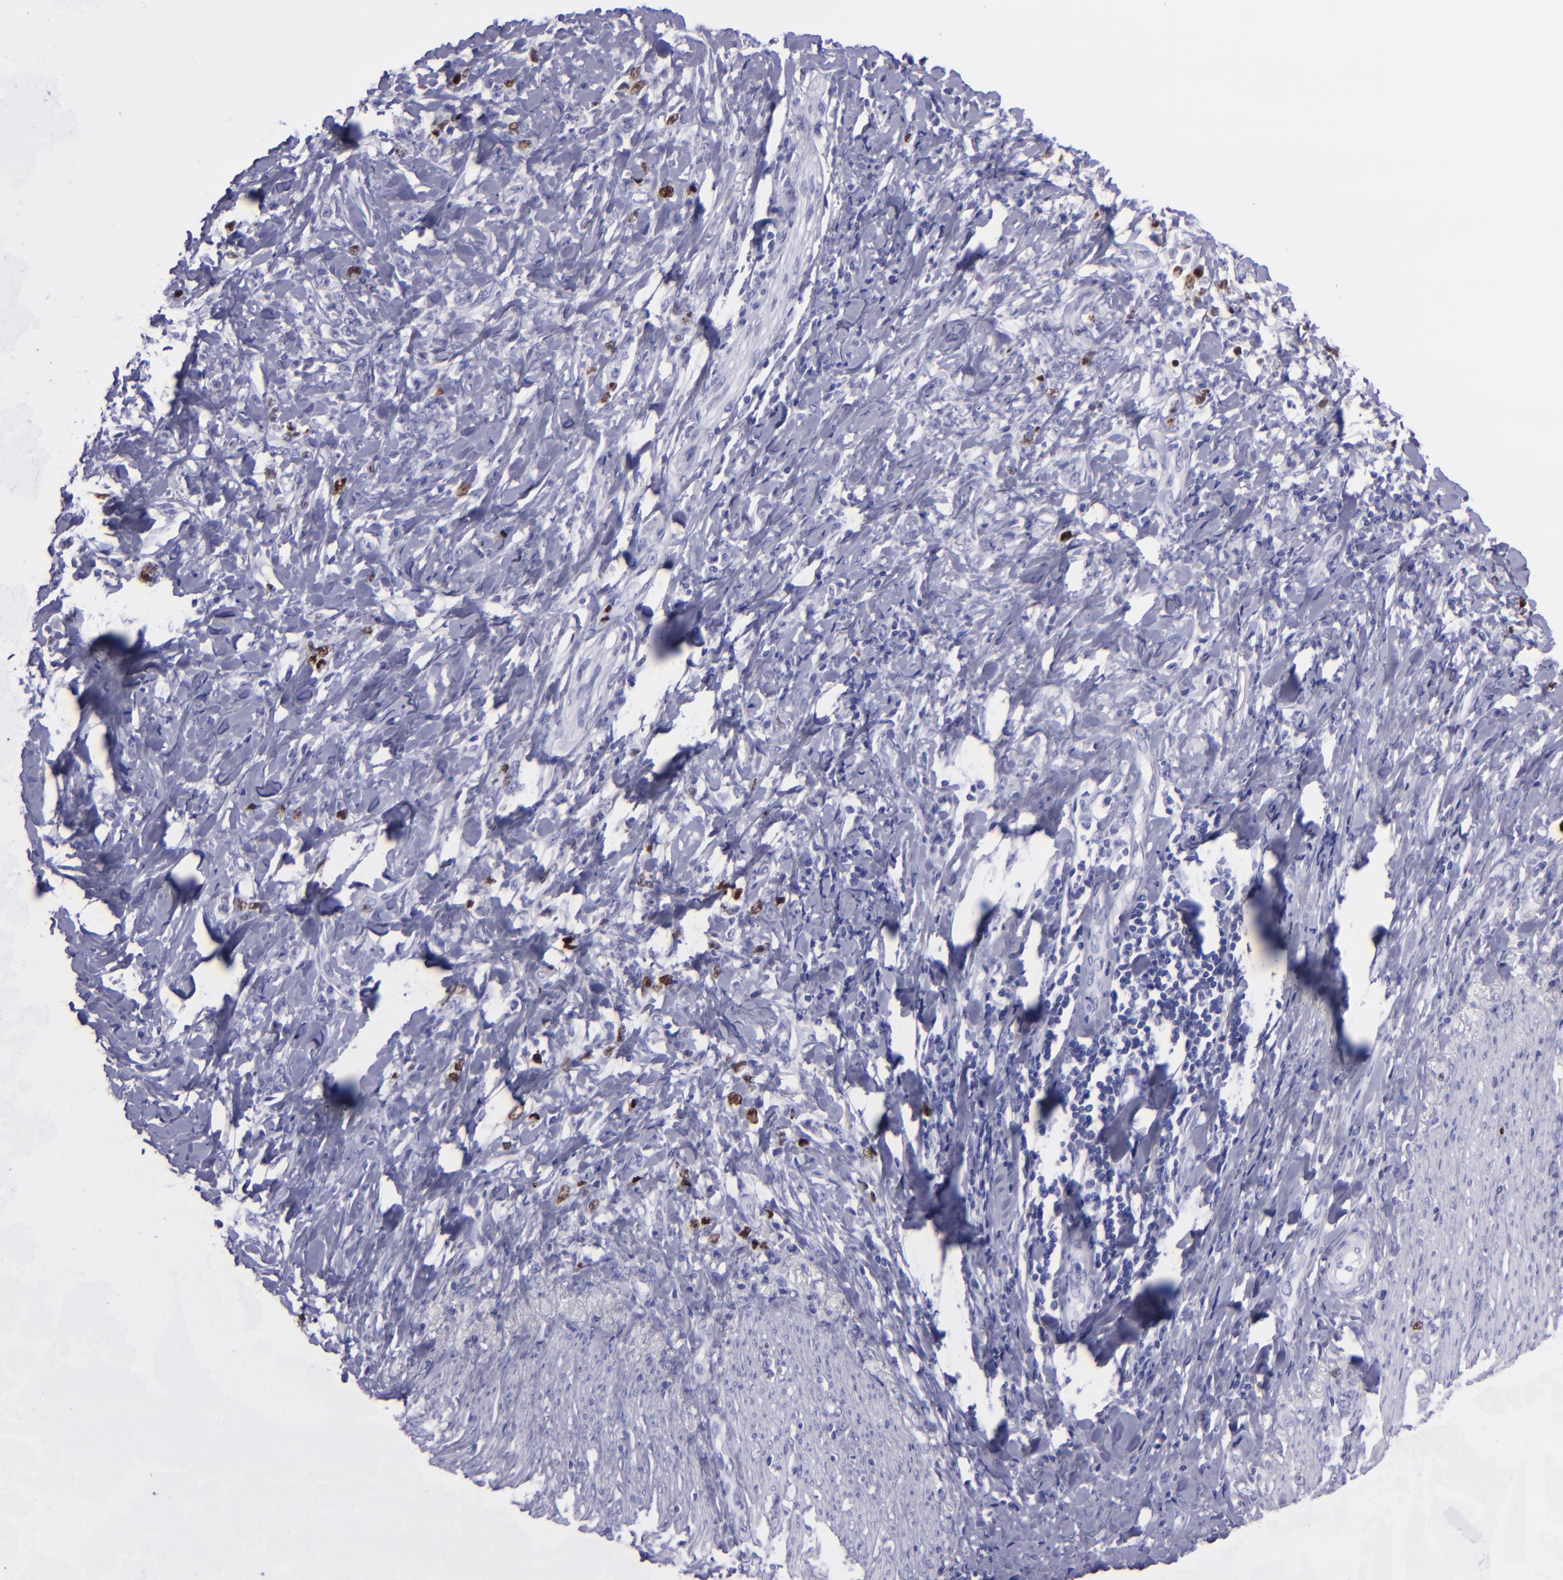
{"staining": {"intensity": "strong", "quantity": "<25%", "location": "nuclear"}, "tissue": "stomach cancer", "cell_type": "Tumor cells", "image_type": "cancer", "snomed": [{"axis": "morphology", "description": "Adenocarcinoma, NOS"}, {"axis": "topography", "description": "Stomach, lower"}], "caption": "Stomach adenocarcinoma was stained to show a protein in brown. There is medium levels of strong nuclear staining in about <25% of tumor cells. (Brightfield microscopy of DAB IHC at high magnification).", "gene": "TOP2A", "patient": {"sex": "male", "age": 88}}